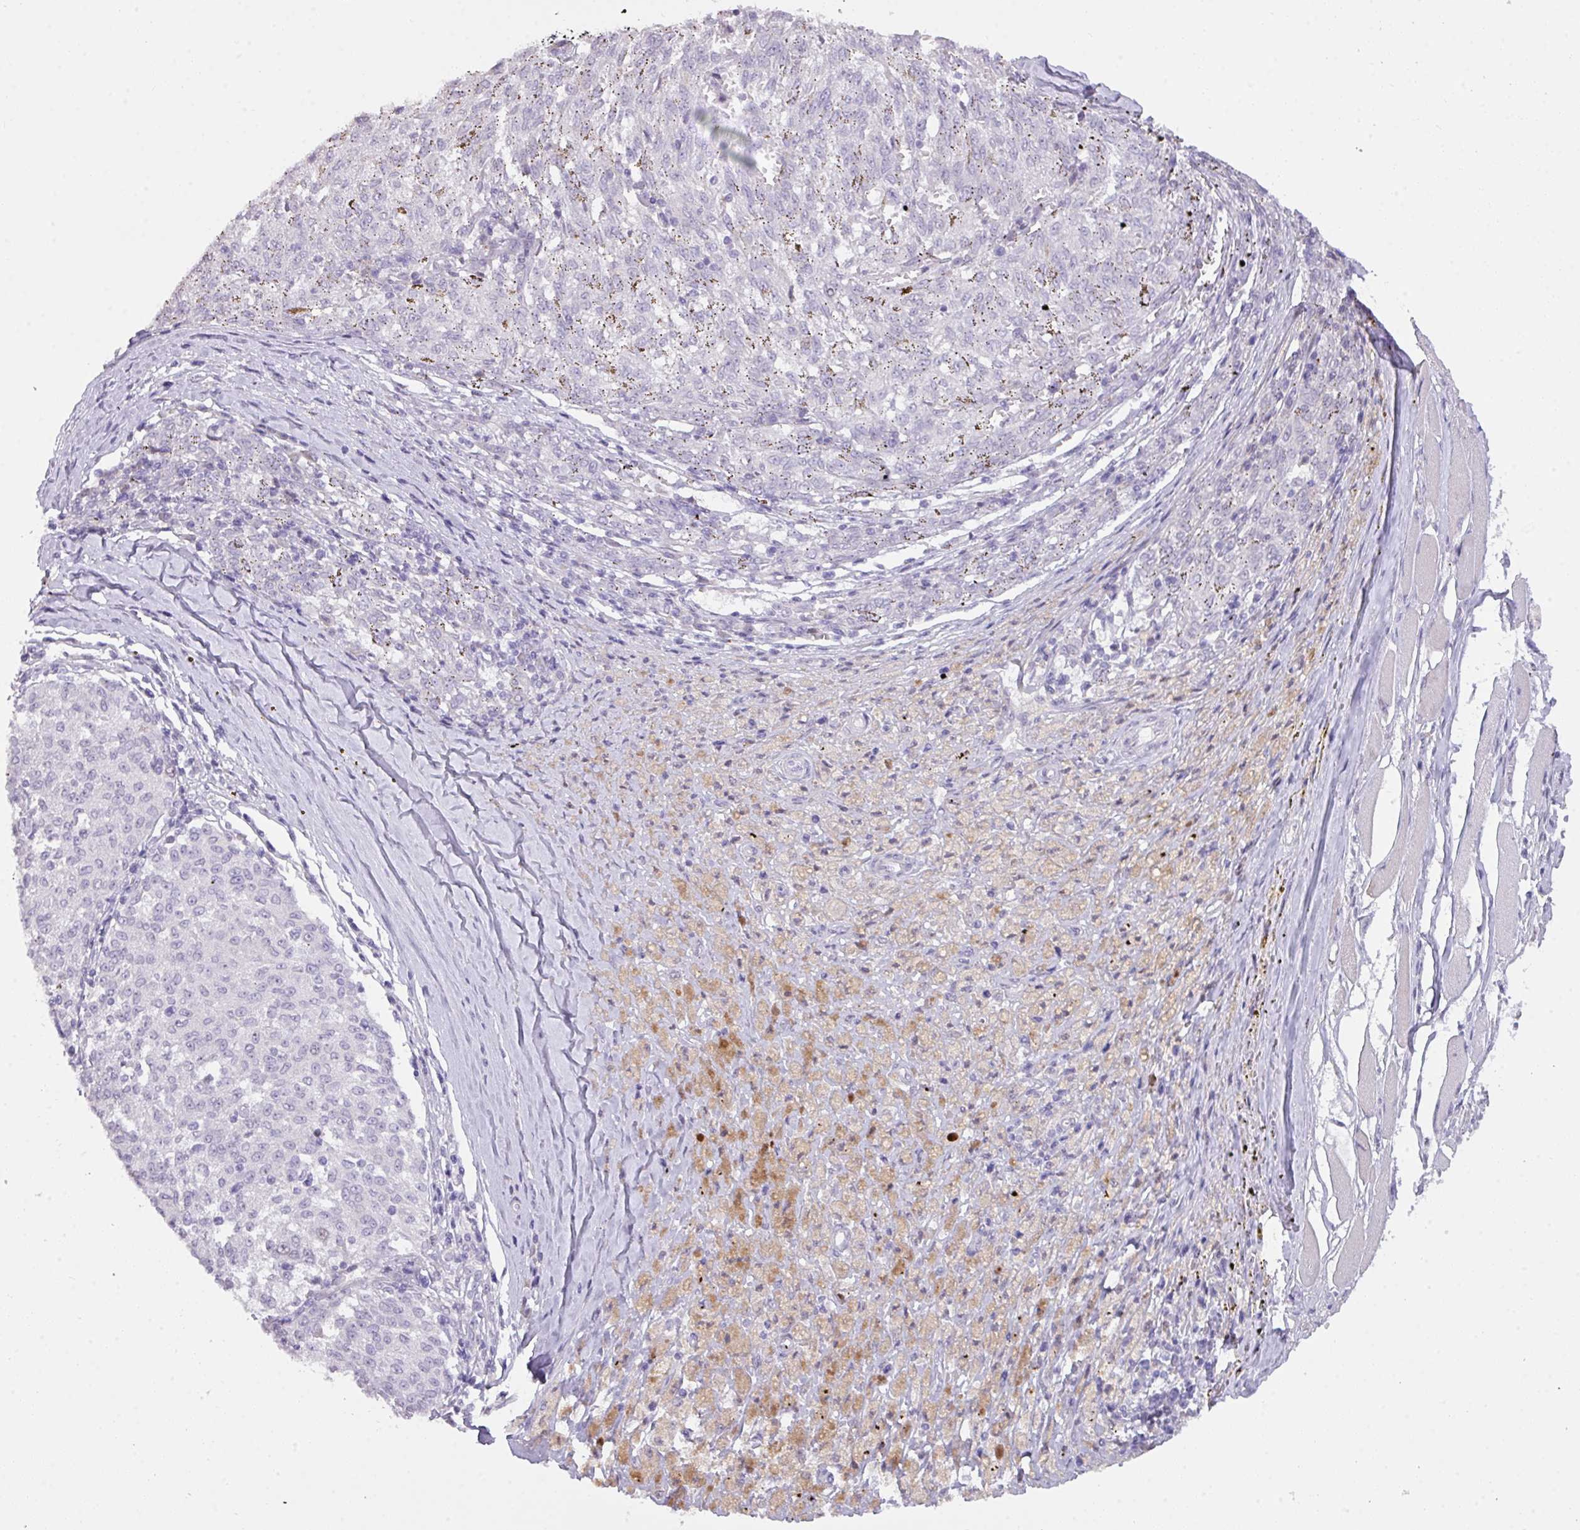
{"staining": {"intensity": "negative", "quantity": "none", "location": "none"}, "tissue": "melanoma", "cell_type": "Tumor cells", "image_type": "cancer", "snomed": [{"axis": "morphology", "description": "Malignant melanoma, NOS"}, {"axis": "topography", "description": "Skin"}], "caption": "The histopathology image reveals no significant staining in tumor cells of malignant melanoma.", "gene": "ANKRD13B", "patient": {"sex": "female", "age": 72}}